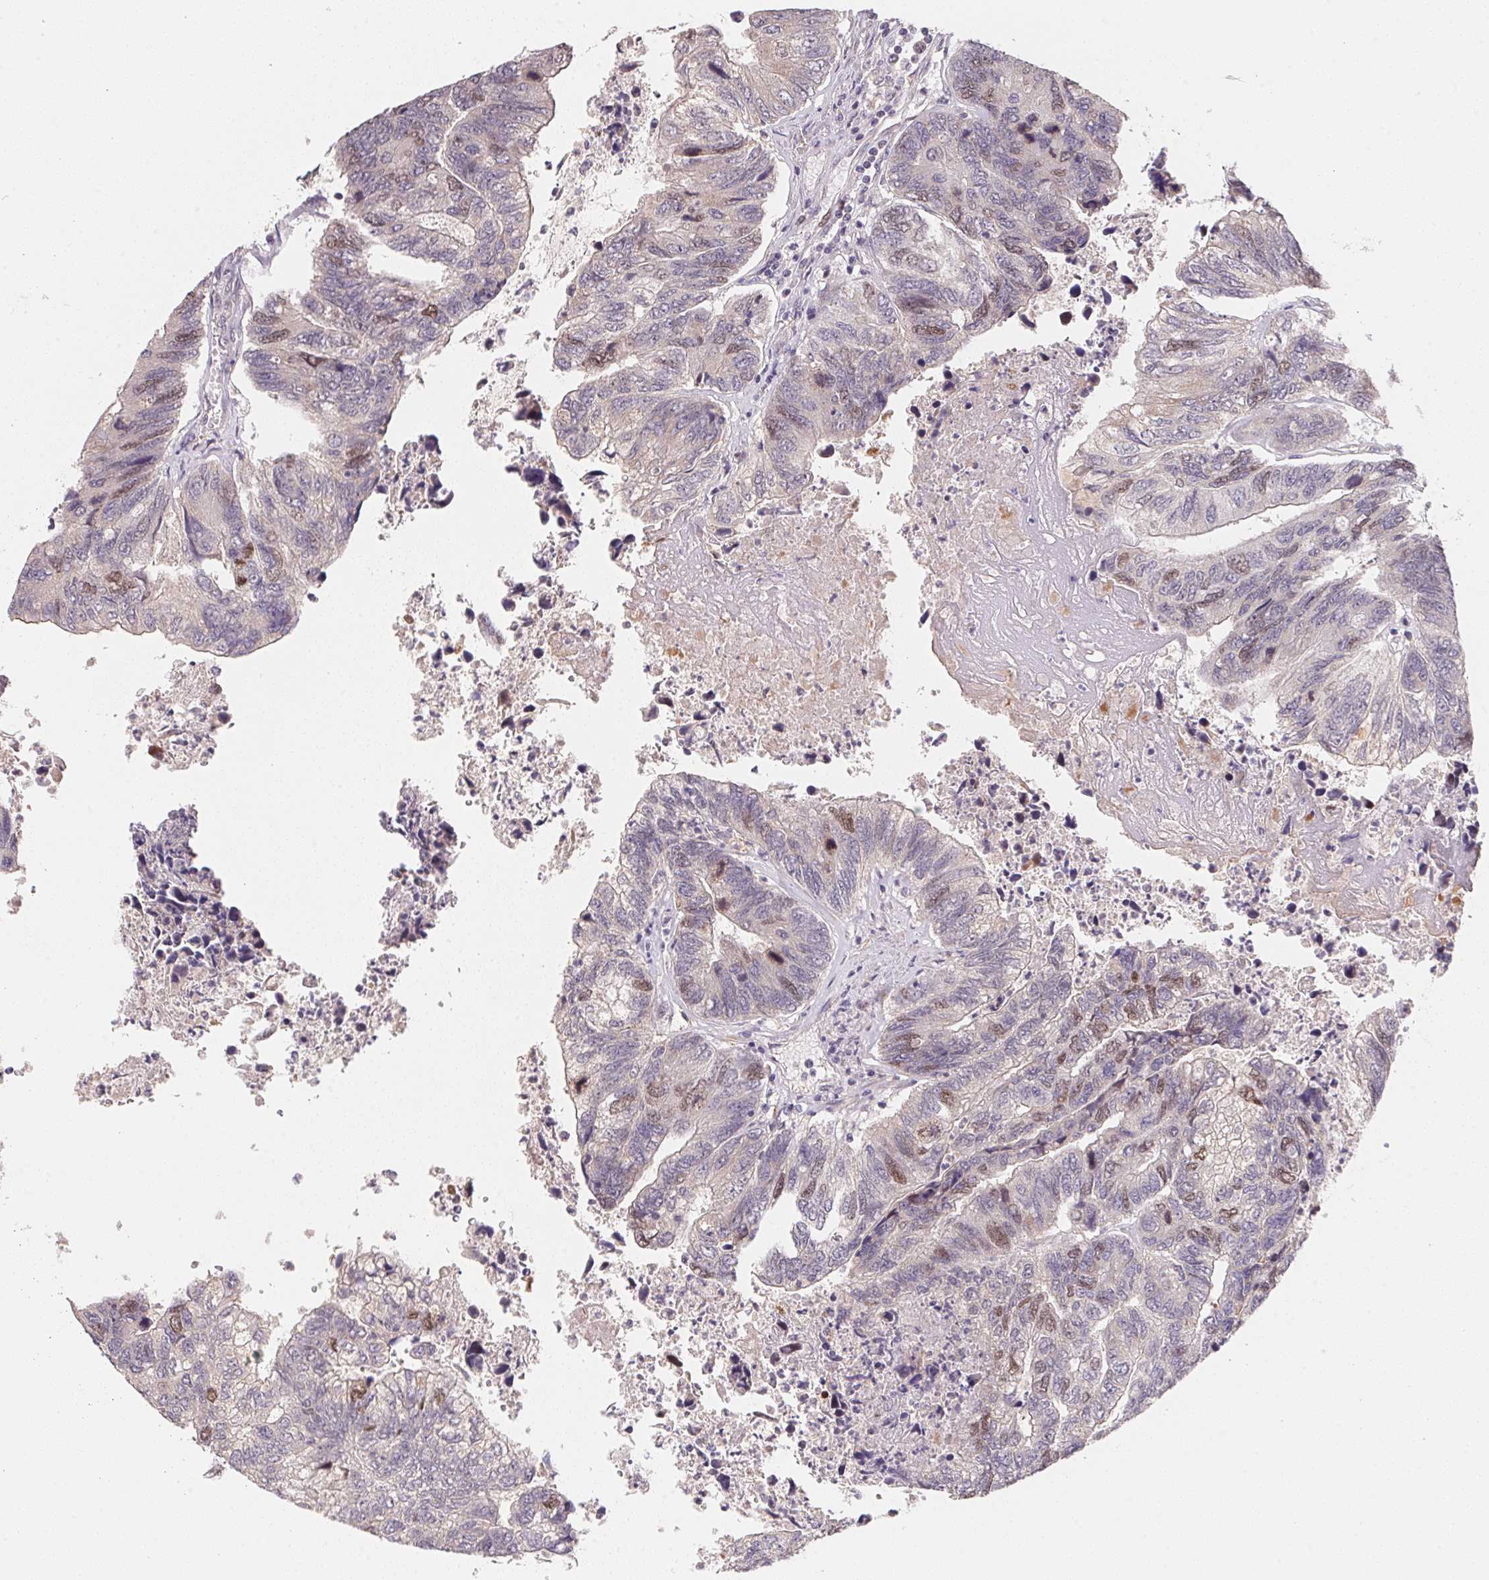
{"staining": {"intensity": "moderate", "quantity": "25%-75%", "location": "nuclear"}, "tissue": "colorectal cancer", "cell_type": "Tumor cells", "image_type": "cancer", "snomed": [{"axis": "morphology", "description": "Adenocarcinoma, NOS"}, {"axis": "topography", "description": "Colon"}], "caption": "Brown immunohistochemical staining in colorectal adenocarcinoma shows moderate nuclear expression in about 25%-75% of tumor cells.", "gene": "KIFC1", "patient": {"sex": "female", "age": 67}}